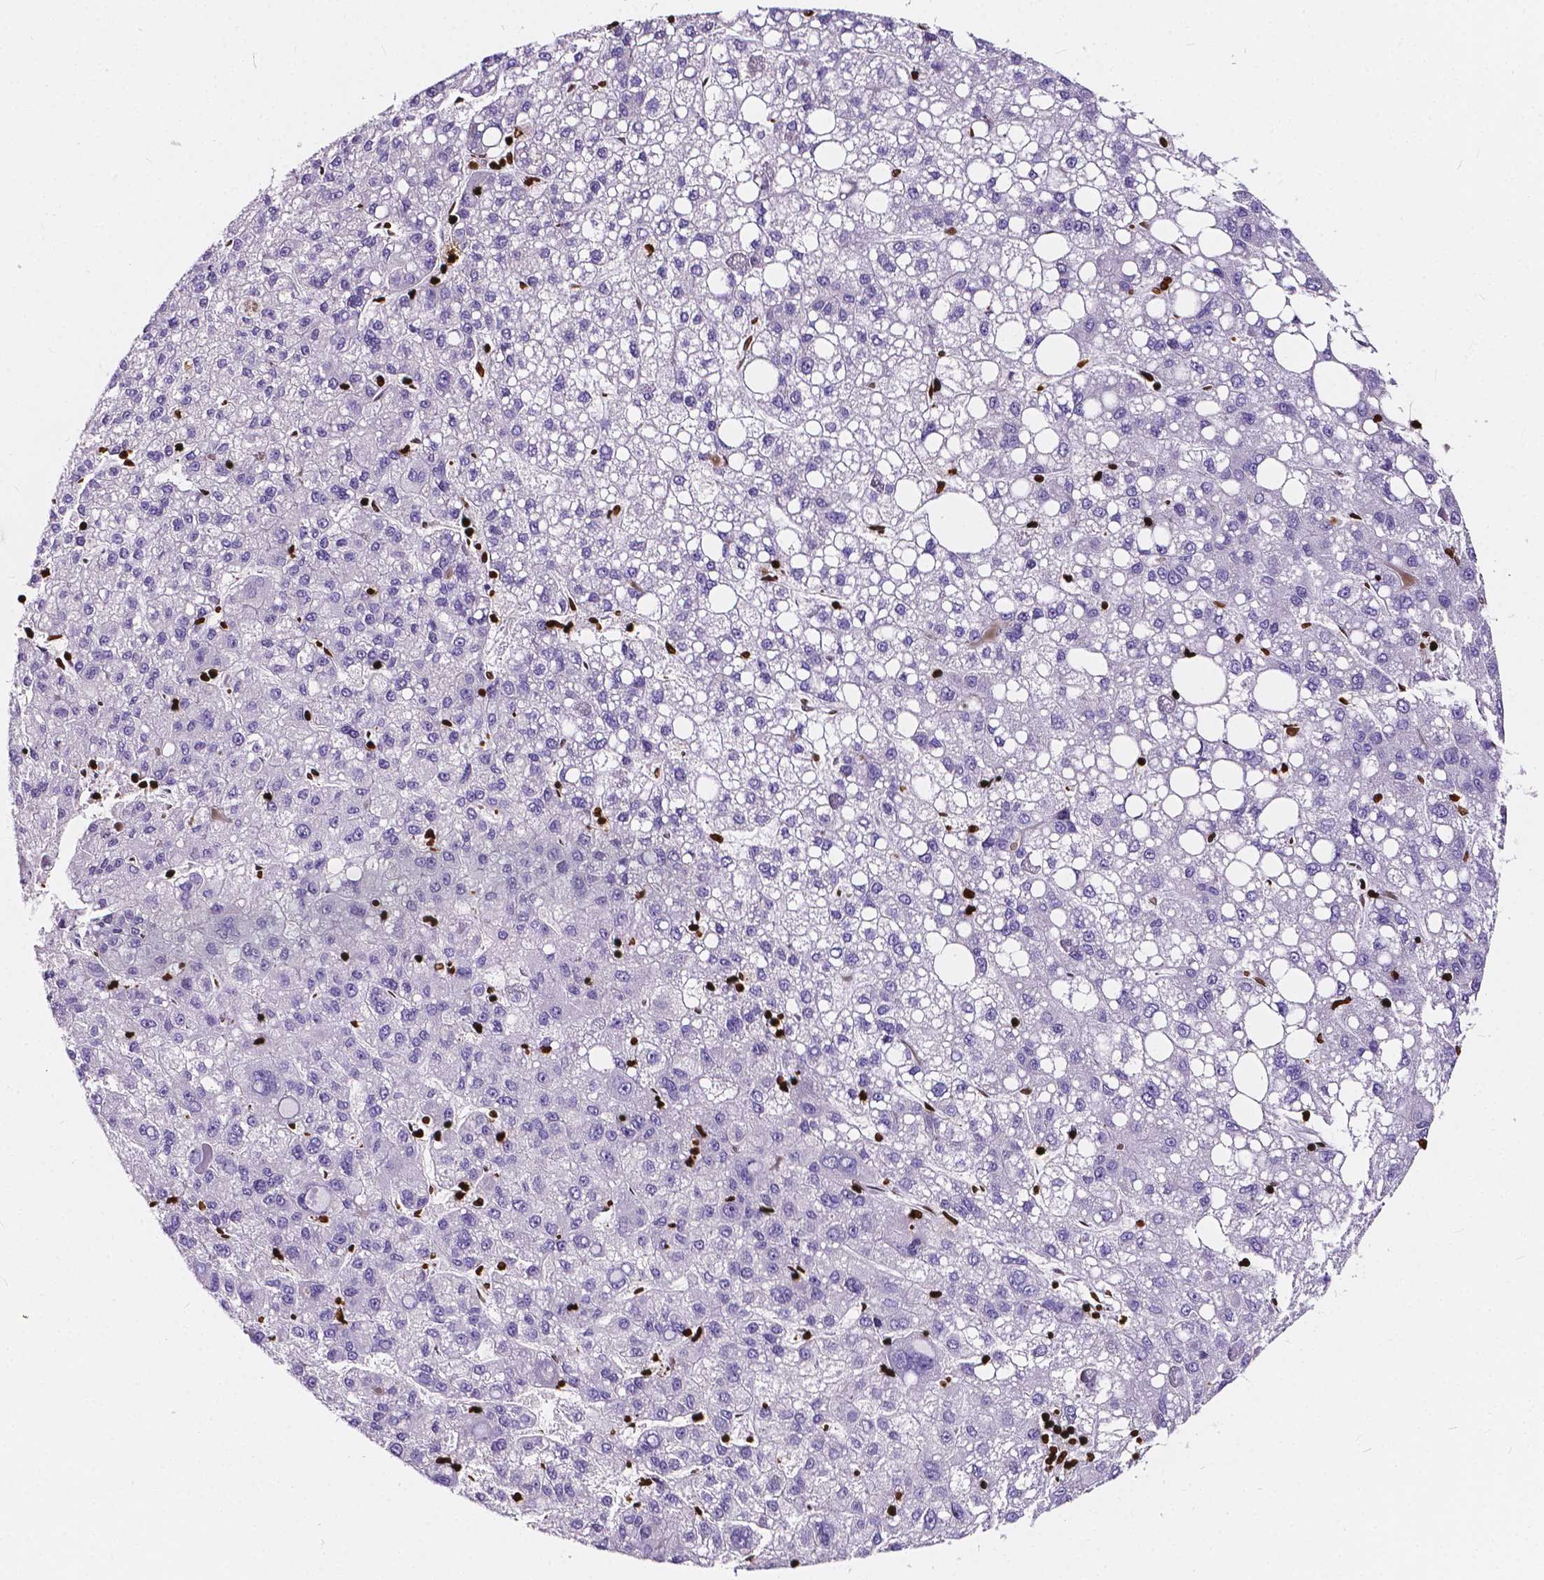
{"staining": {"intensity": "negative", "quantity": "none", "location": "none"}, "tissue": "liver cancer", "cell_type": "Tumor cells", "image_type": "cancer", "snomed": [{"axis": "morphology", "description": "Carcinoma, Hepatocellular, NOS"}, {"axis": "topography", "description": "Liver"}], "caption": "A high-resolution image shows immunohistochemistry (IHC) staining of liver cancer (hepatocellular carcinoma), which reveals no significant expression in tumor cells.", "gene": "CBY3", "patient": {"sex": "female", "age": 82}}